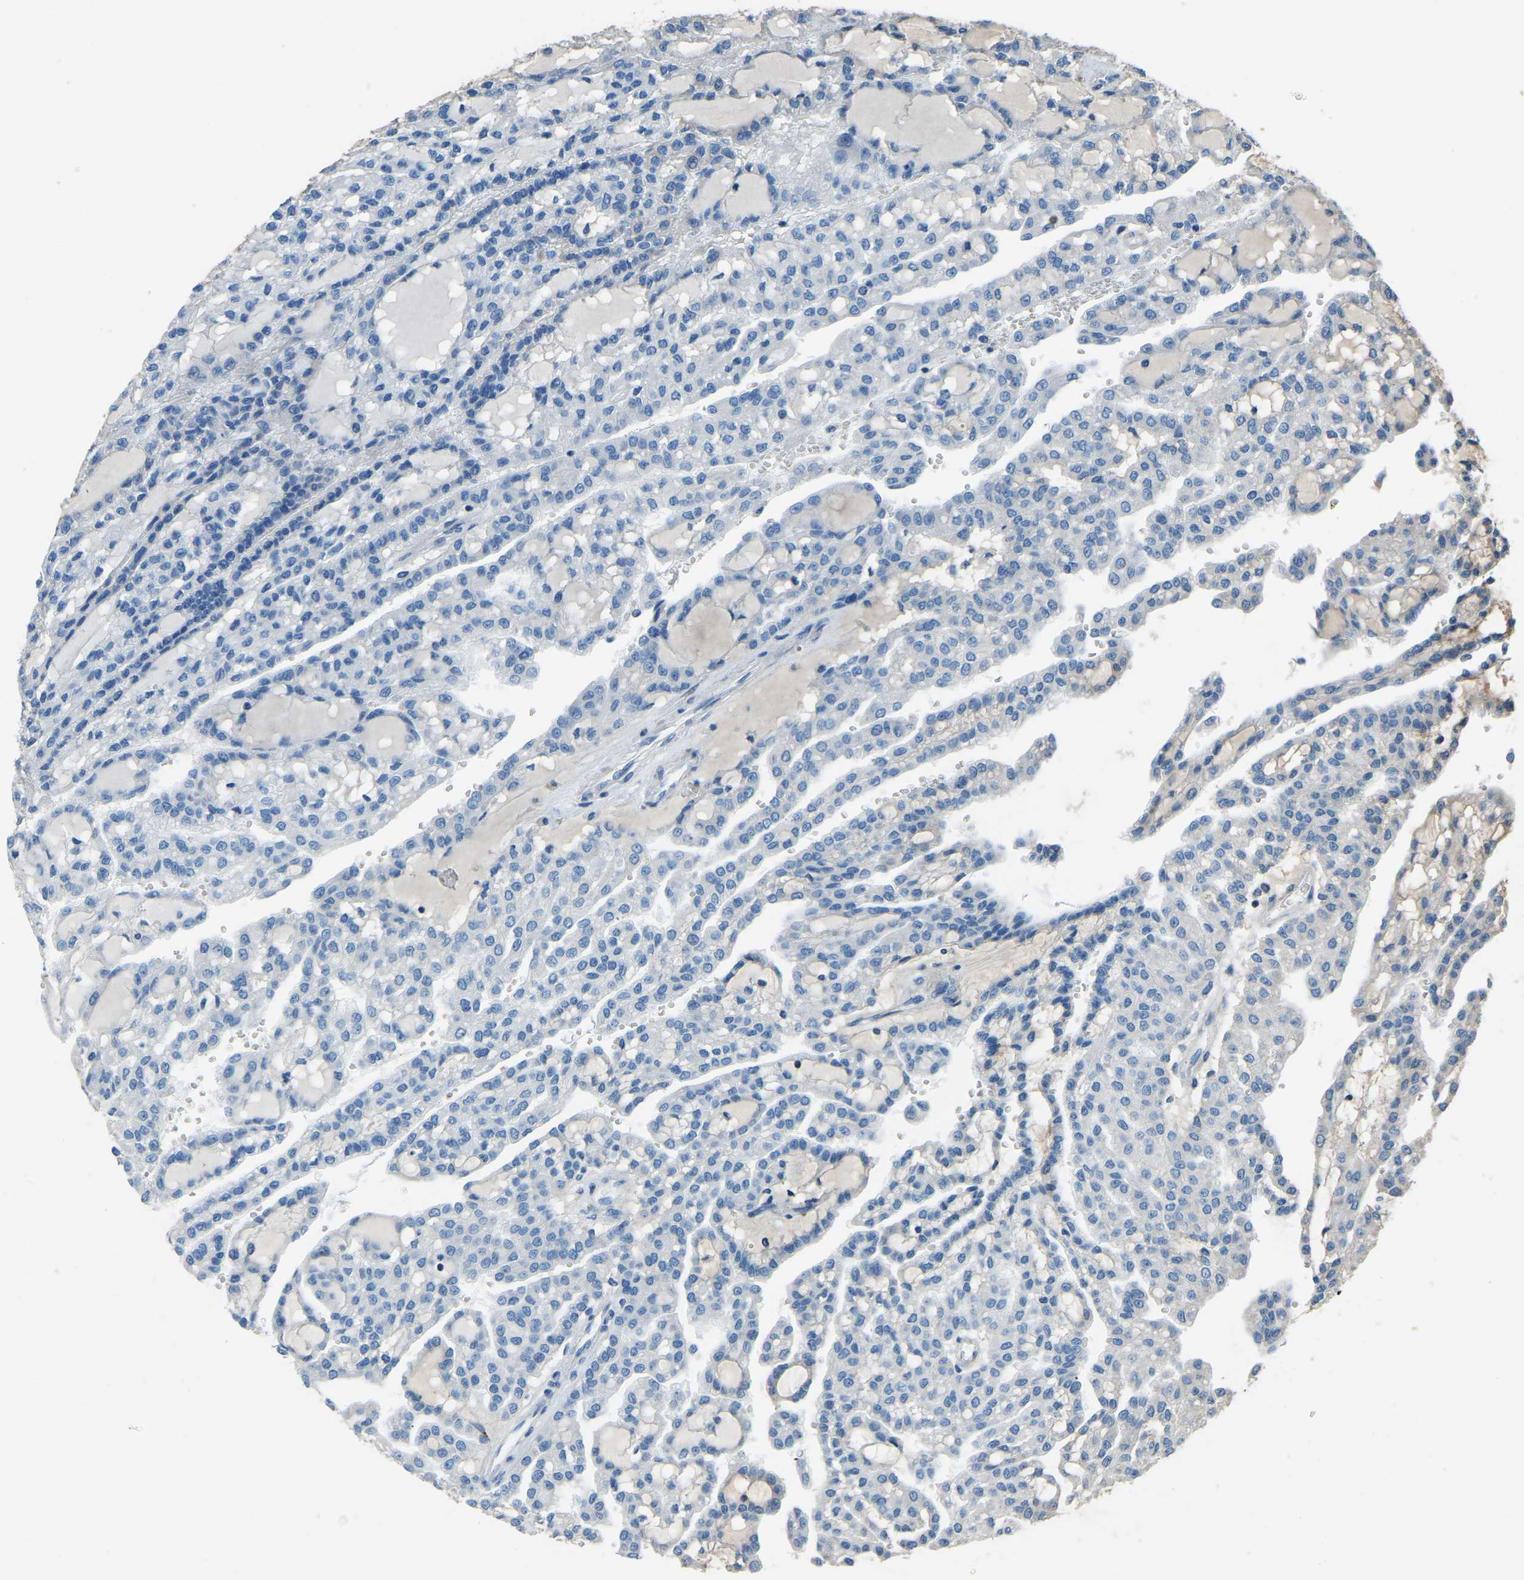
{"staining": {"intensity": "negative", "quantity": "none", "location": "none"}, "tissue": "renal cancer", "cell_type": "Tumor cells", "image_type": "cancer", "snomed": [{"axis": "morphology", "description": "Adenocarcinoma, NOS"}, {"axis": "topography", "description": "Kidney"}], "caption": "Renal adenocarcinoma was stained to show a protein in brown. There is no significant expression in tumor cells.", "gene": "COL3A1", "patient": {"sex": "male", "age": 63}}